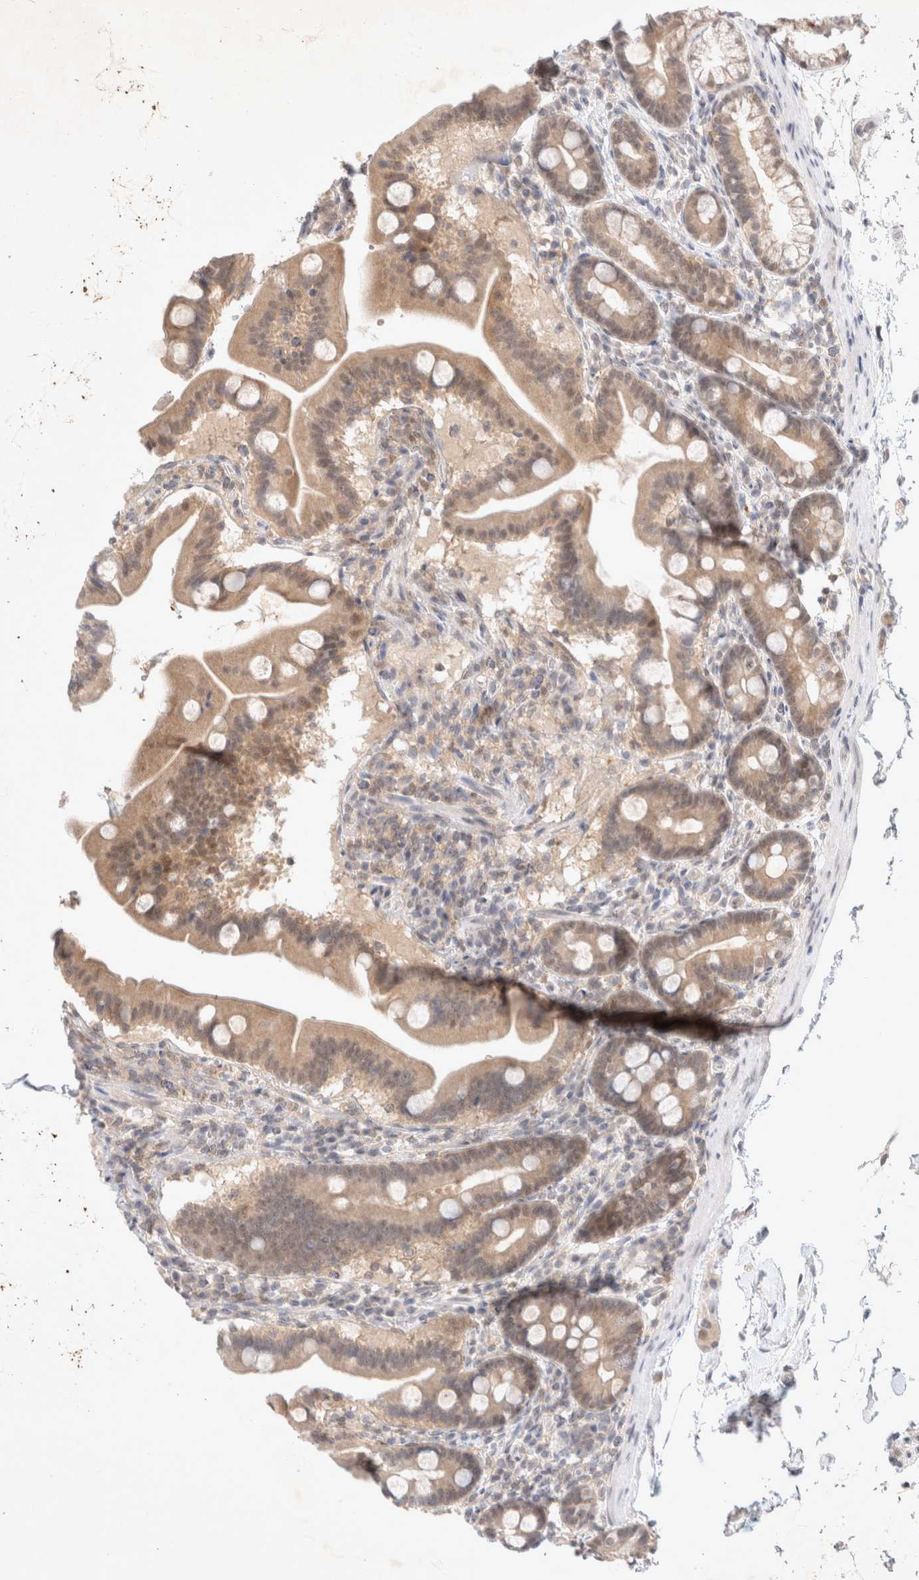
{"staining": {"intensity": "weak", "quantity": ">75%", "location": "cytoplasmic/membranous"}, "tissue": "duodenum", "cell_type": "Glandular cells", "image_type": "normal", "snomed": [{"axis": "morphology", "description": "Normal tissue, NOS"}, {"axis": "topography", "description": "Duodenum"}], "caption": "Weak cytoplasmic/membranous positivity for a protein is appreciated in about >75% of glandular cells of normal duodenum using IHC.", "gene": "FBXO42", "patient": {"sex": "male", "age": 54}}